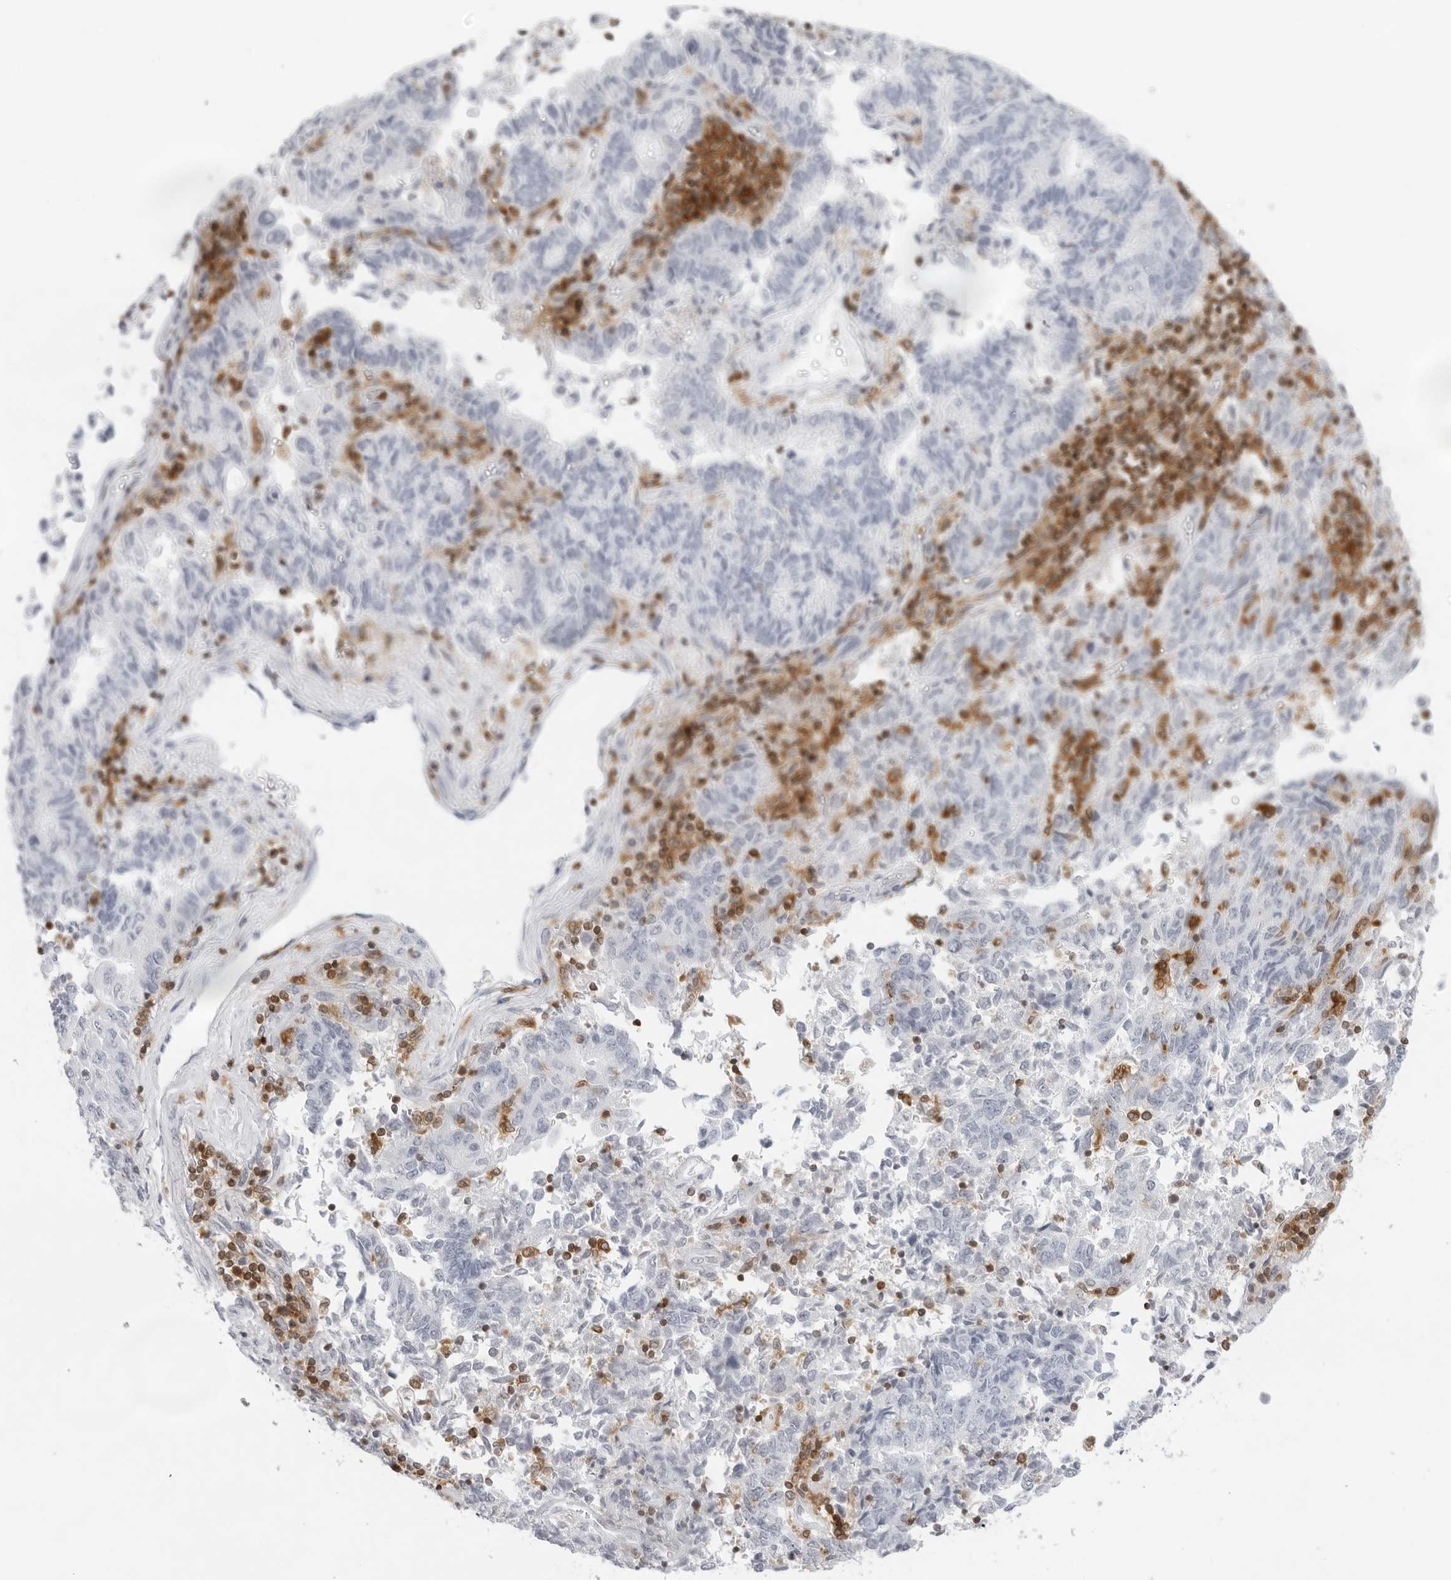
{"staining": {"intensity": "negative", "quantity": "none", "location": "none"}, "tissue": "endometrial cancer", "cell_type": "Tumor cells", "image_type": "cancer", "snomed": [{"axis": "morphology", "description": "Adenocarcinoma, NOS"}, {"axis": "topography", "description": "Endometrium"}], "caption": "Tumor cells are negative for brown protein staining in adenocarcinoma (endometrial). Nuclei are stained in blue.", "gene": "FMNL1", "patient": {"sex": "female", "age": 80}}